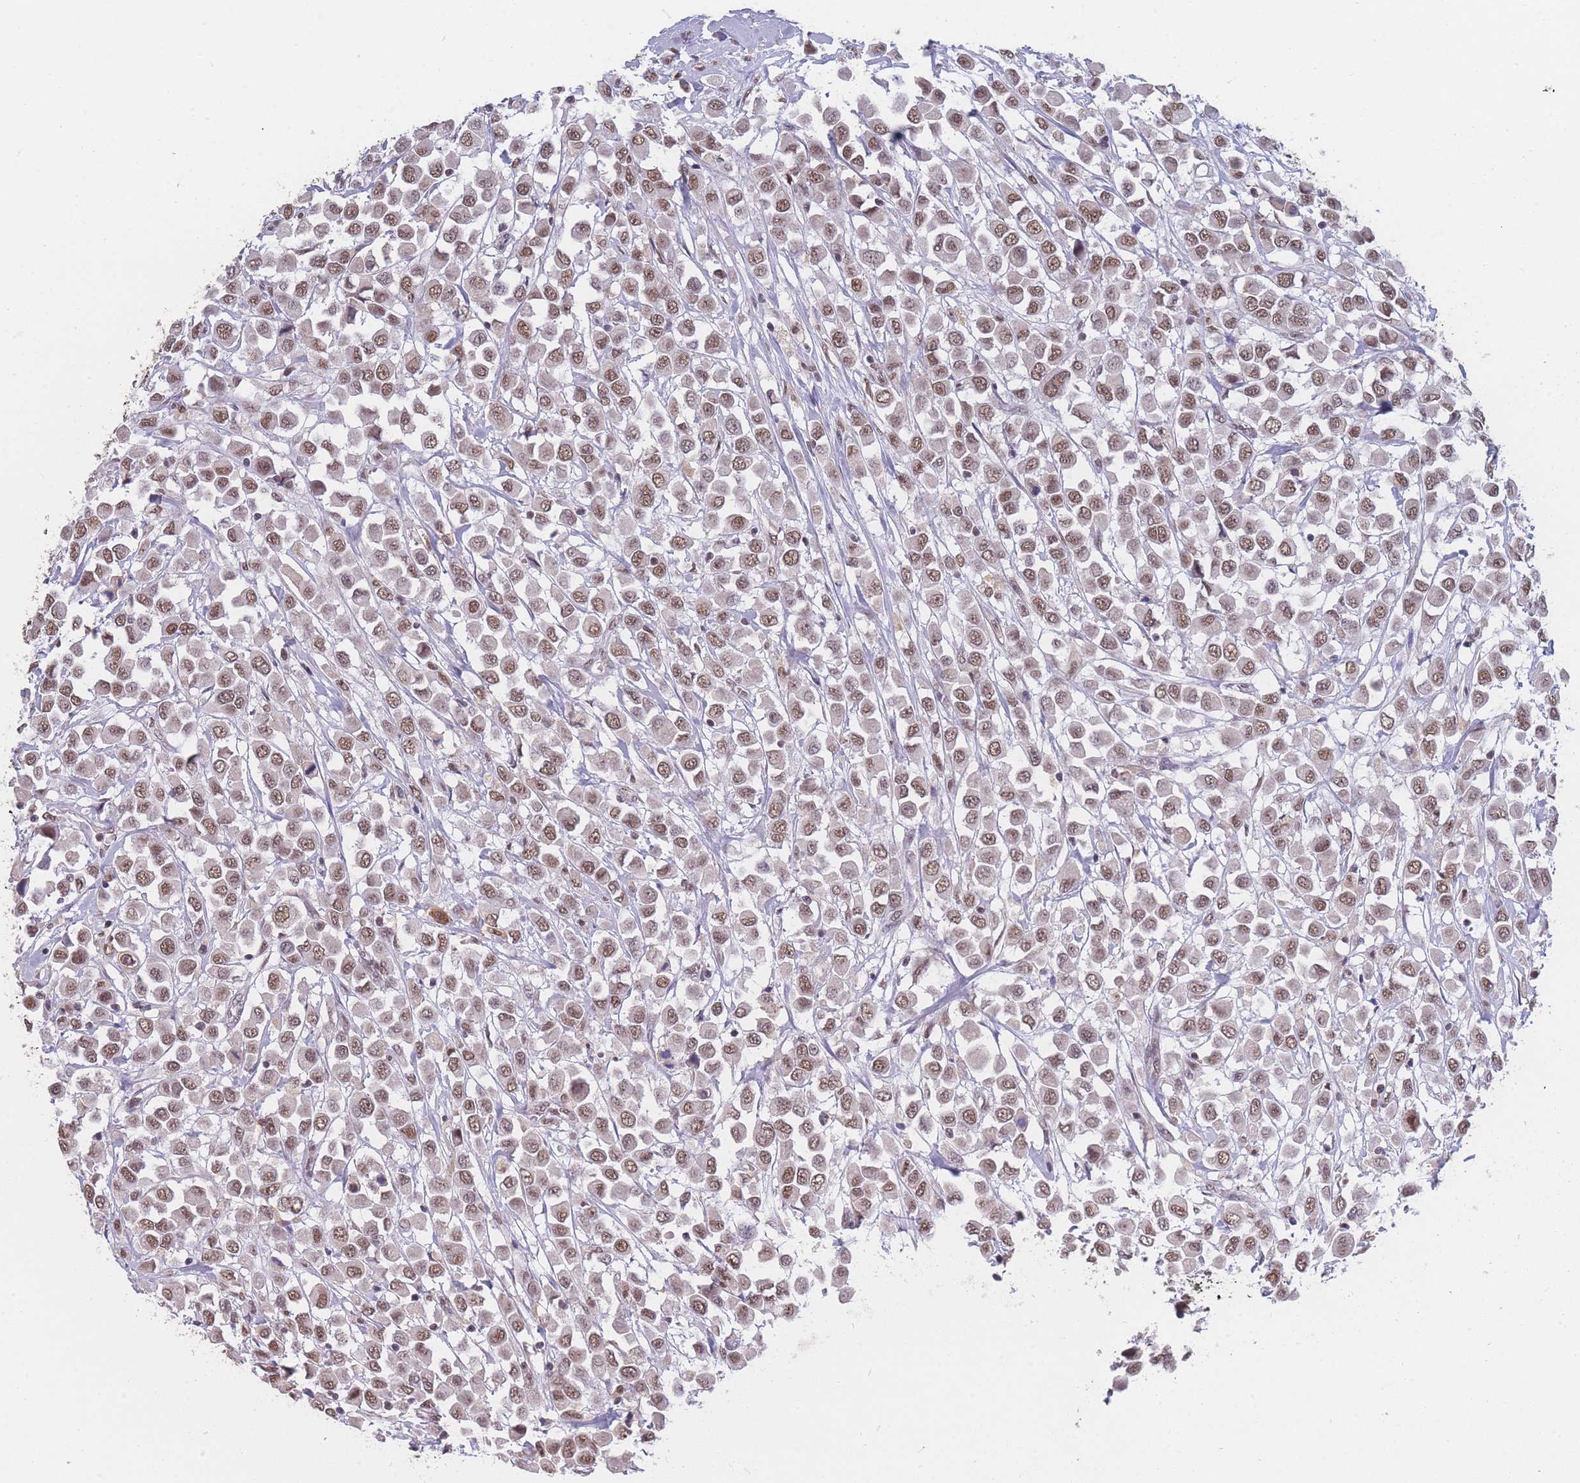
{"staining": {"intensity": "moderate", "quantity": ">75%", "location": "nuclear"}, "tissue": "breast cancer", "cell_type": "Tumor cells", "image_type": "cancer", "snomed": [{"axis": "morphology", "description": "Duct carcinoma"}, {"axis": "topography", "description": "Breast"}], "caption": "Immunohistochemistry (IHC) (DAB) staining of human breast cancer (infiltrating ductal carcinoma) demonstrates moderate nuclear protein expression in approximately >75% of tumor cells.", "gene": "SNRPA1", "patient": {"sex": "female", "age": 61}}